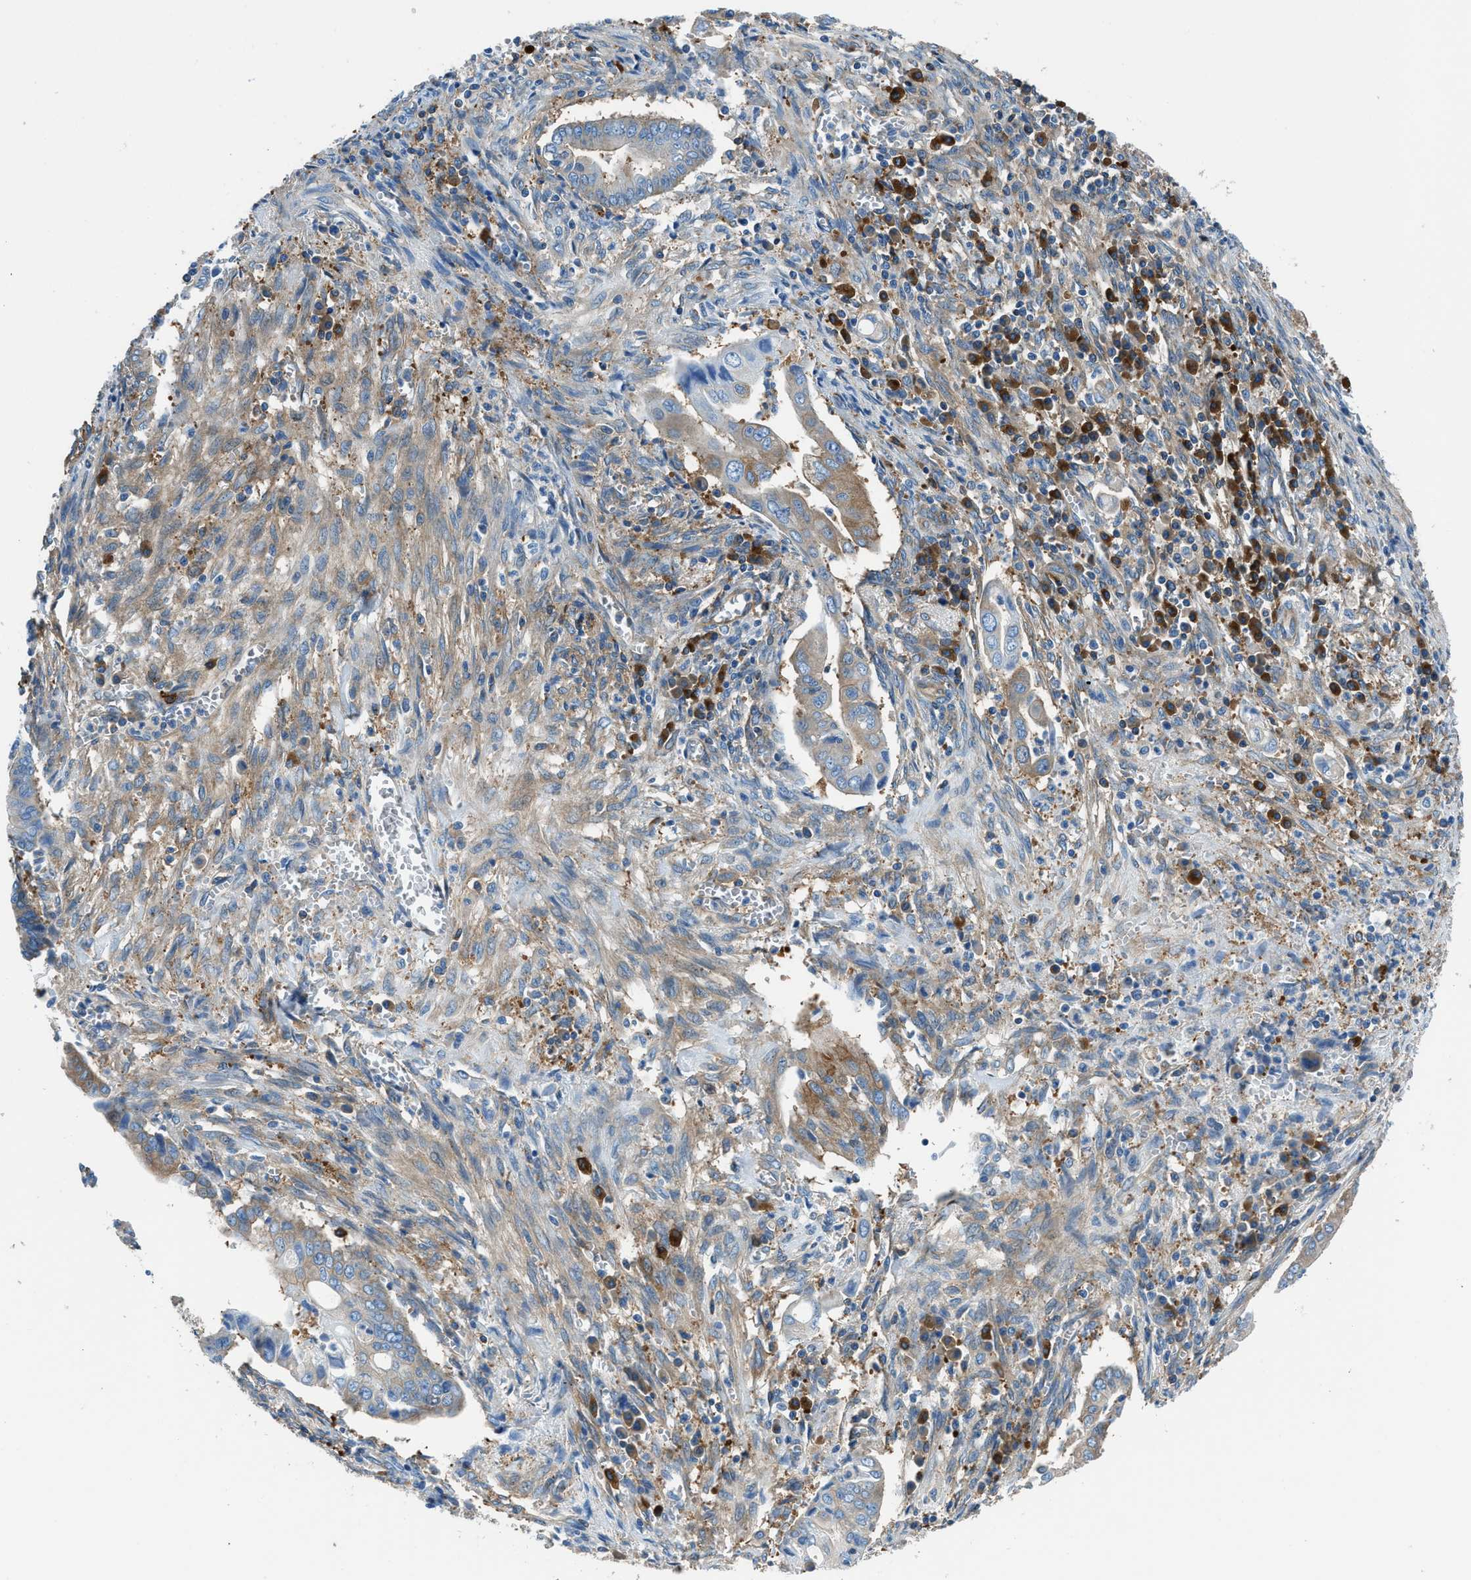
{"staining": {"intensity": "moderate", "quantity": "<25%", "location": "cytoplasmic/membranous"}, "tissue": "cervical cancer", "cell_type": "Tumor cells", "image_type": "cancer", "snomed": [{"axis": "morphology", "description": "Adenocarcinoma, NOS"}, {"axis": "topography", "description": "Cervix"}], "caption": "A micrograph of human adenocarcinoma (cervical) stained for a protein displays moderate cytoplasmic/membranous brown staining in tumor cells.", "gene": "SARS1", "patient": {"sex": "female", "age": 44}}